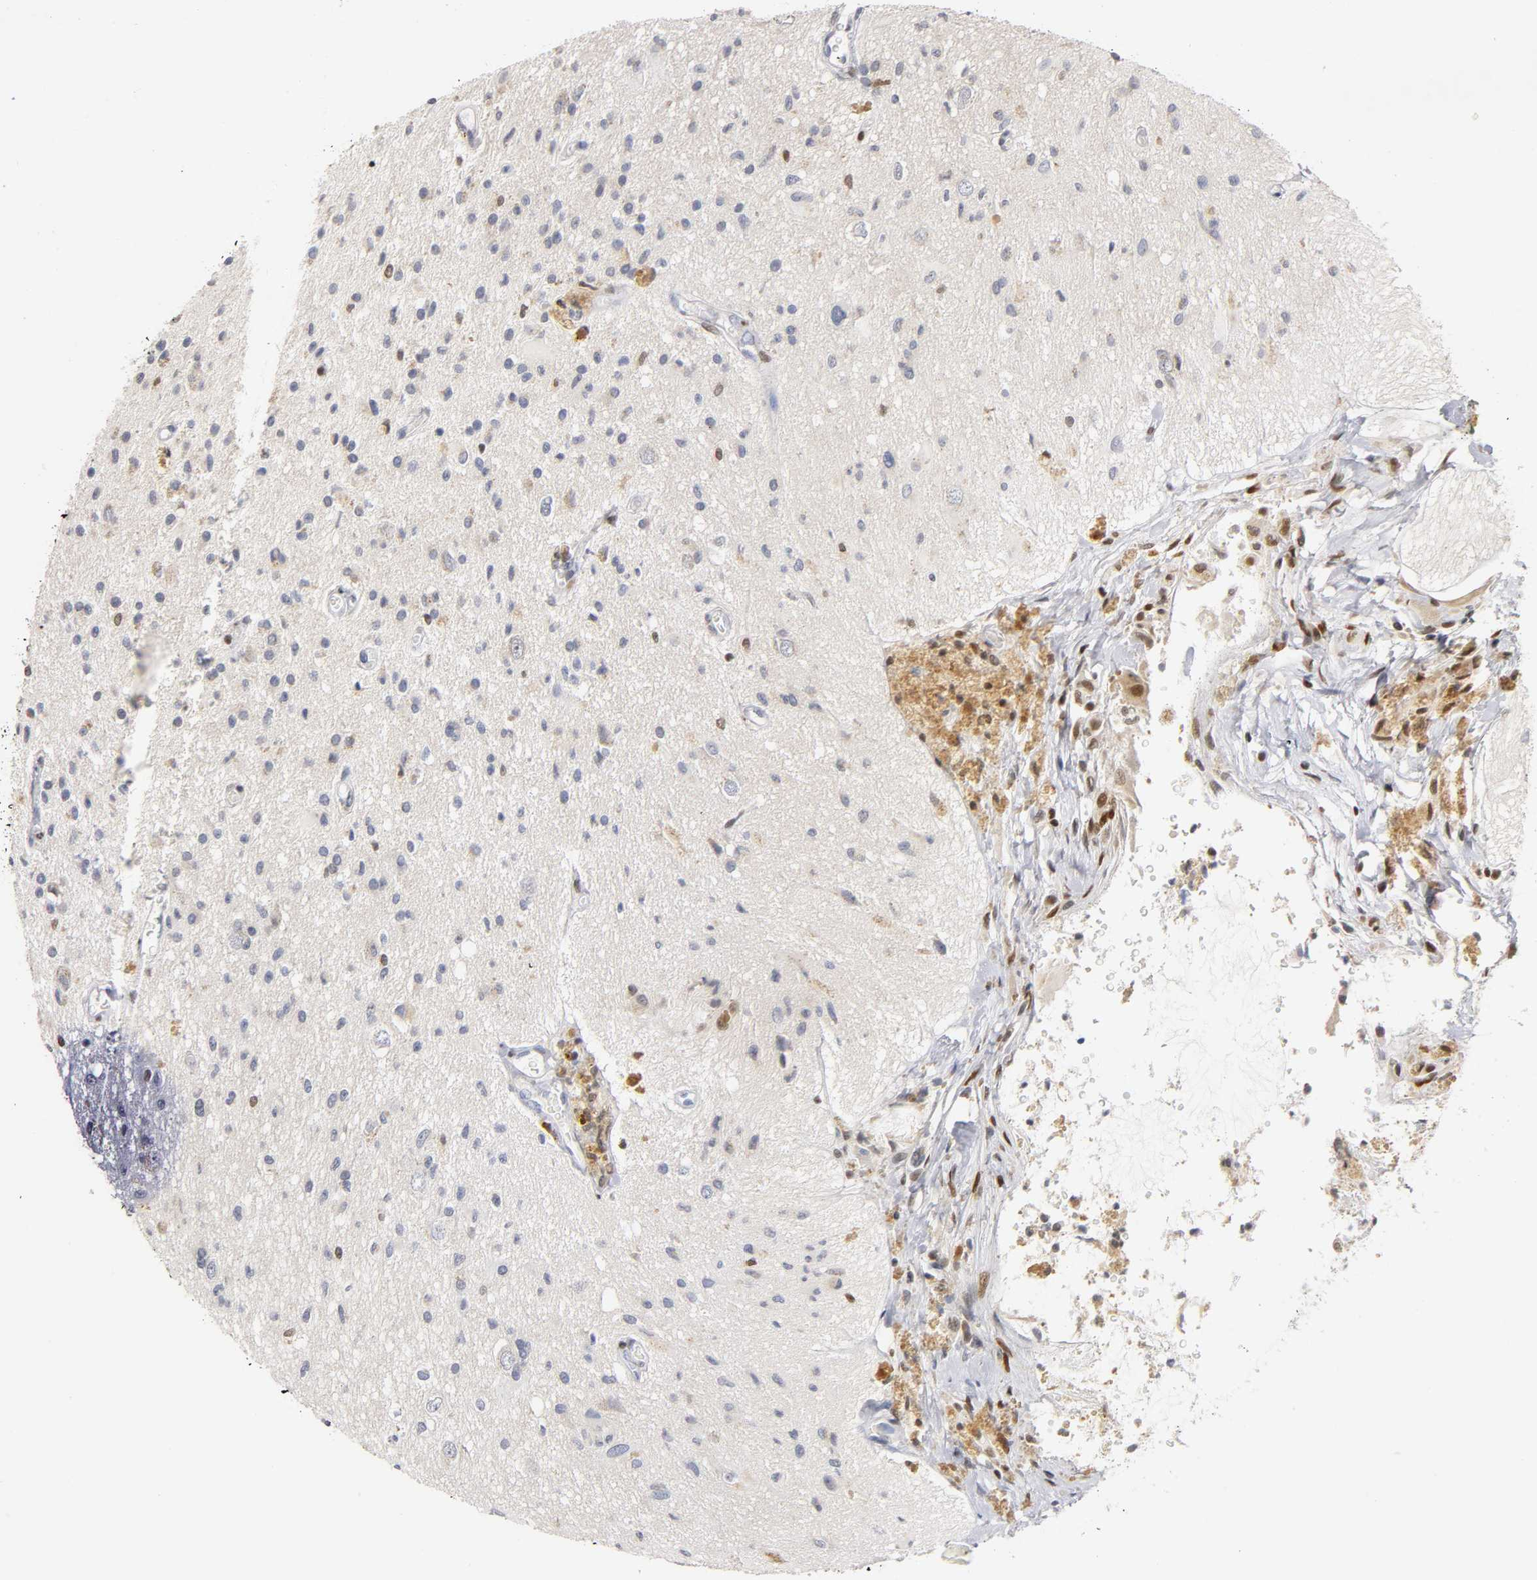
{"staining": {"intensity": "negative", "quantity": "none", "location": "none"}, "tissue": "glioma", "cell_type": "Tumor cells", "image_type": "cancer", "snomed": [{"axis": "morphology", "description": "Glioma, malignant, High grade"}, {"axis": "topography", "description": "Brain"}], "caption": "Tumor cells are negative for brown protein staining in malignant glioma (high-grade).", "gene": "RUNX1", "patient": {"sex": "male", "age": 47}}